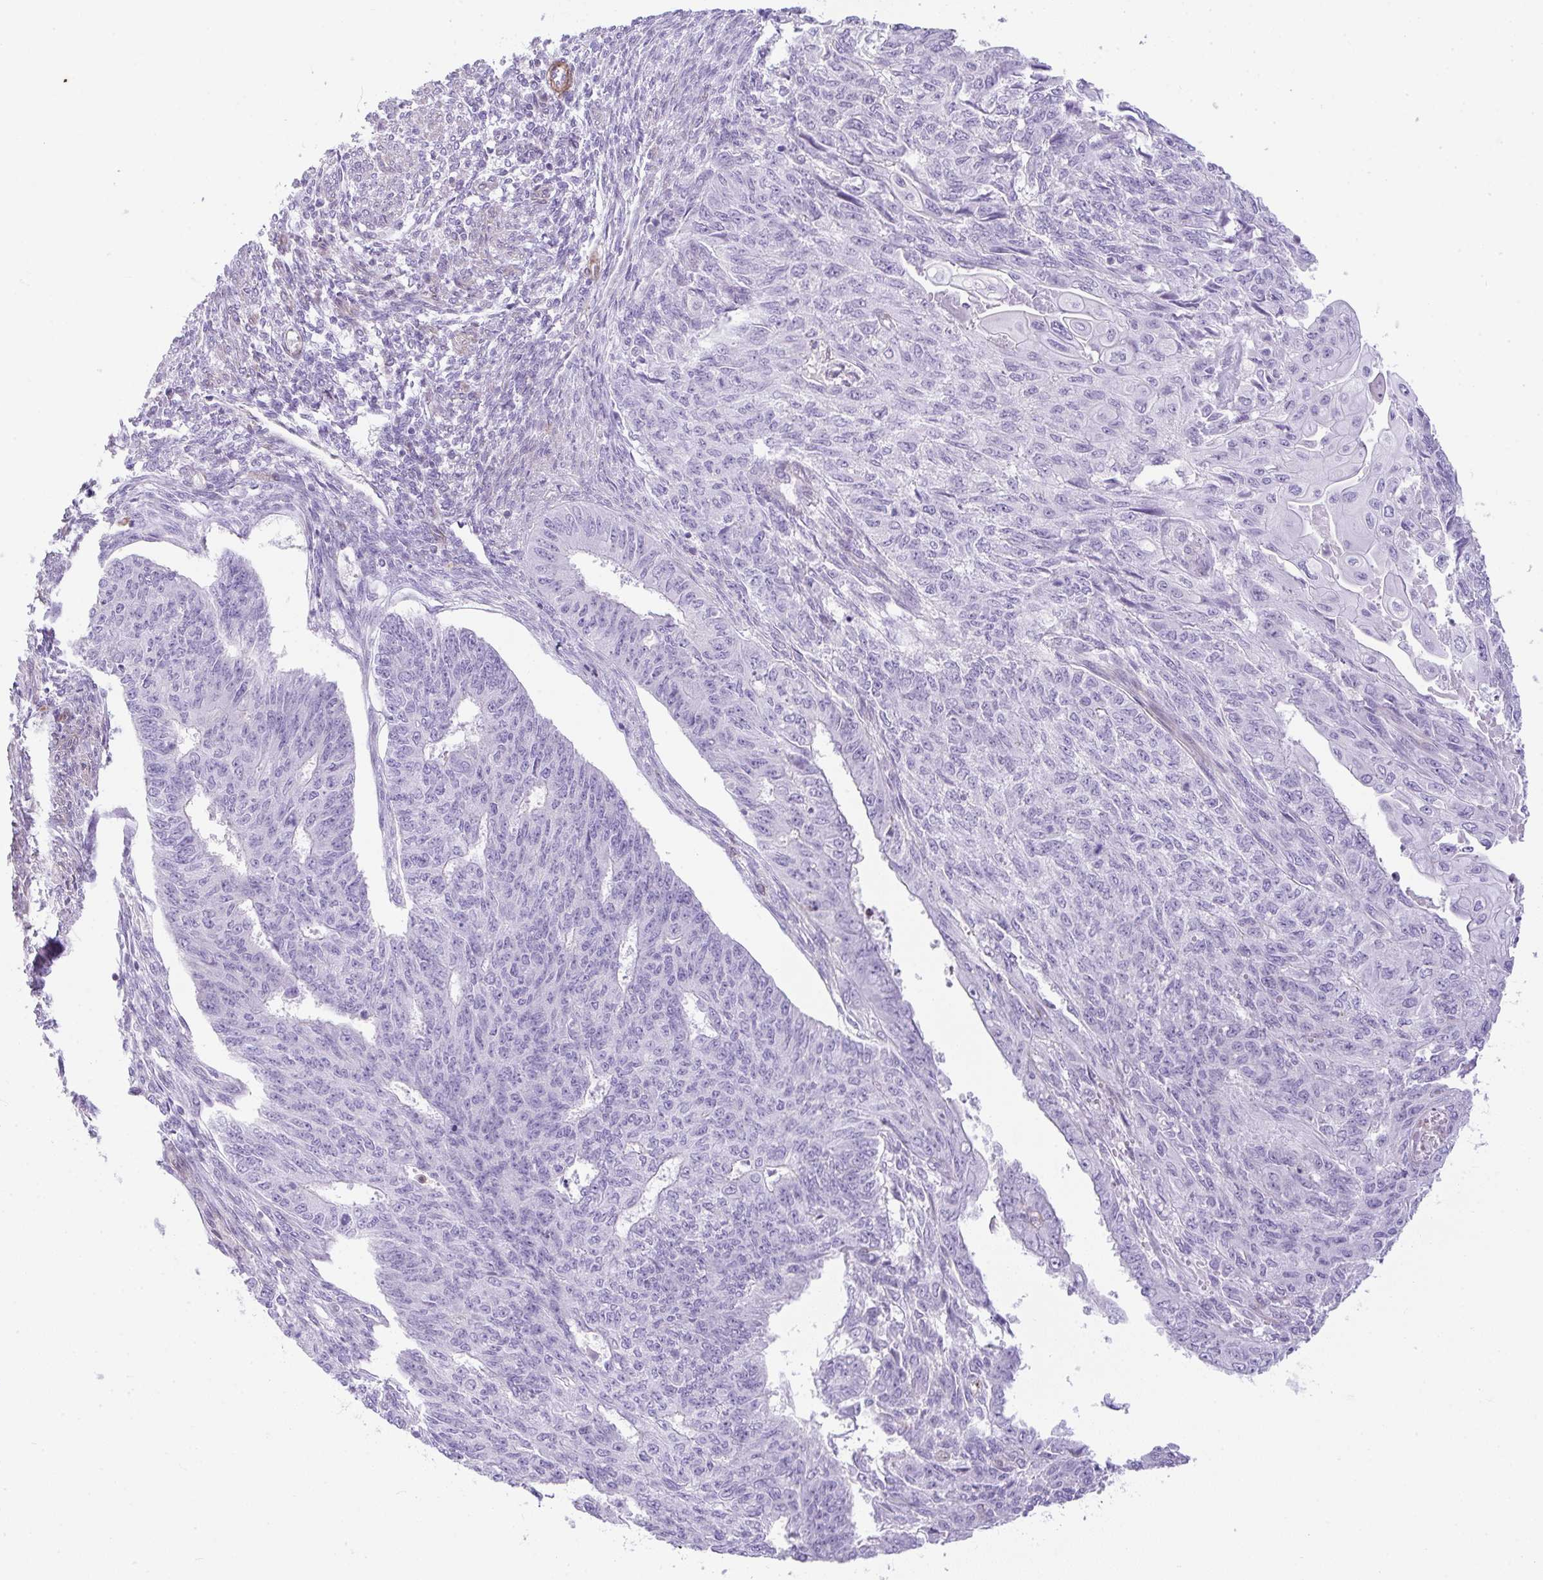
{"staining": {"intensity": "negative", "quantity": "none", "location": "none"}, "tissue": "endometrial cancer", "cell_type": "Tumor cells", "image_type": "cancer", "snomed": [{"axis": "morphology", "description": "Adenocarcinoma, NOS"}, {"axis": "topography", "description": "Endometrium"}], "caption": "This is an IHC histopathology image of adenocarcinoma (endometrial). There is no positivity in tumor cells.", "gene": "CDRT15", "patient": {"sex": "female", "age": 32}}